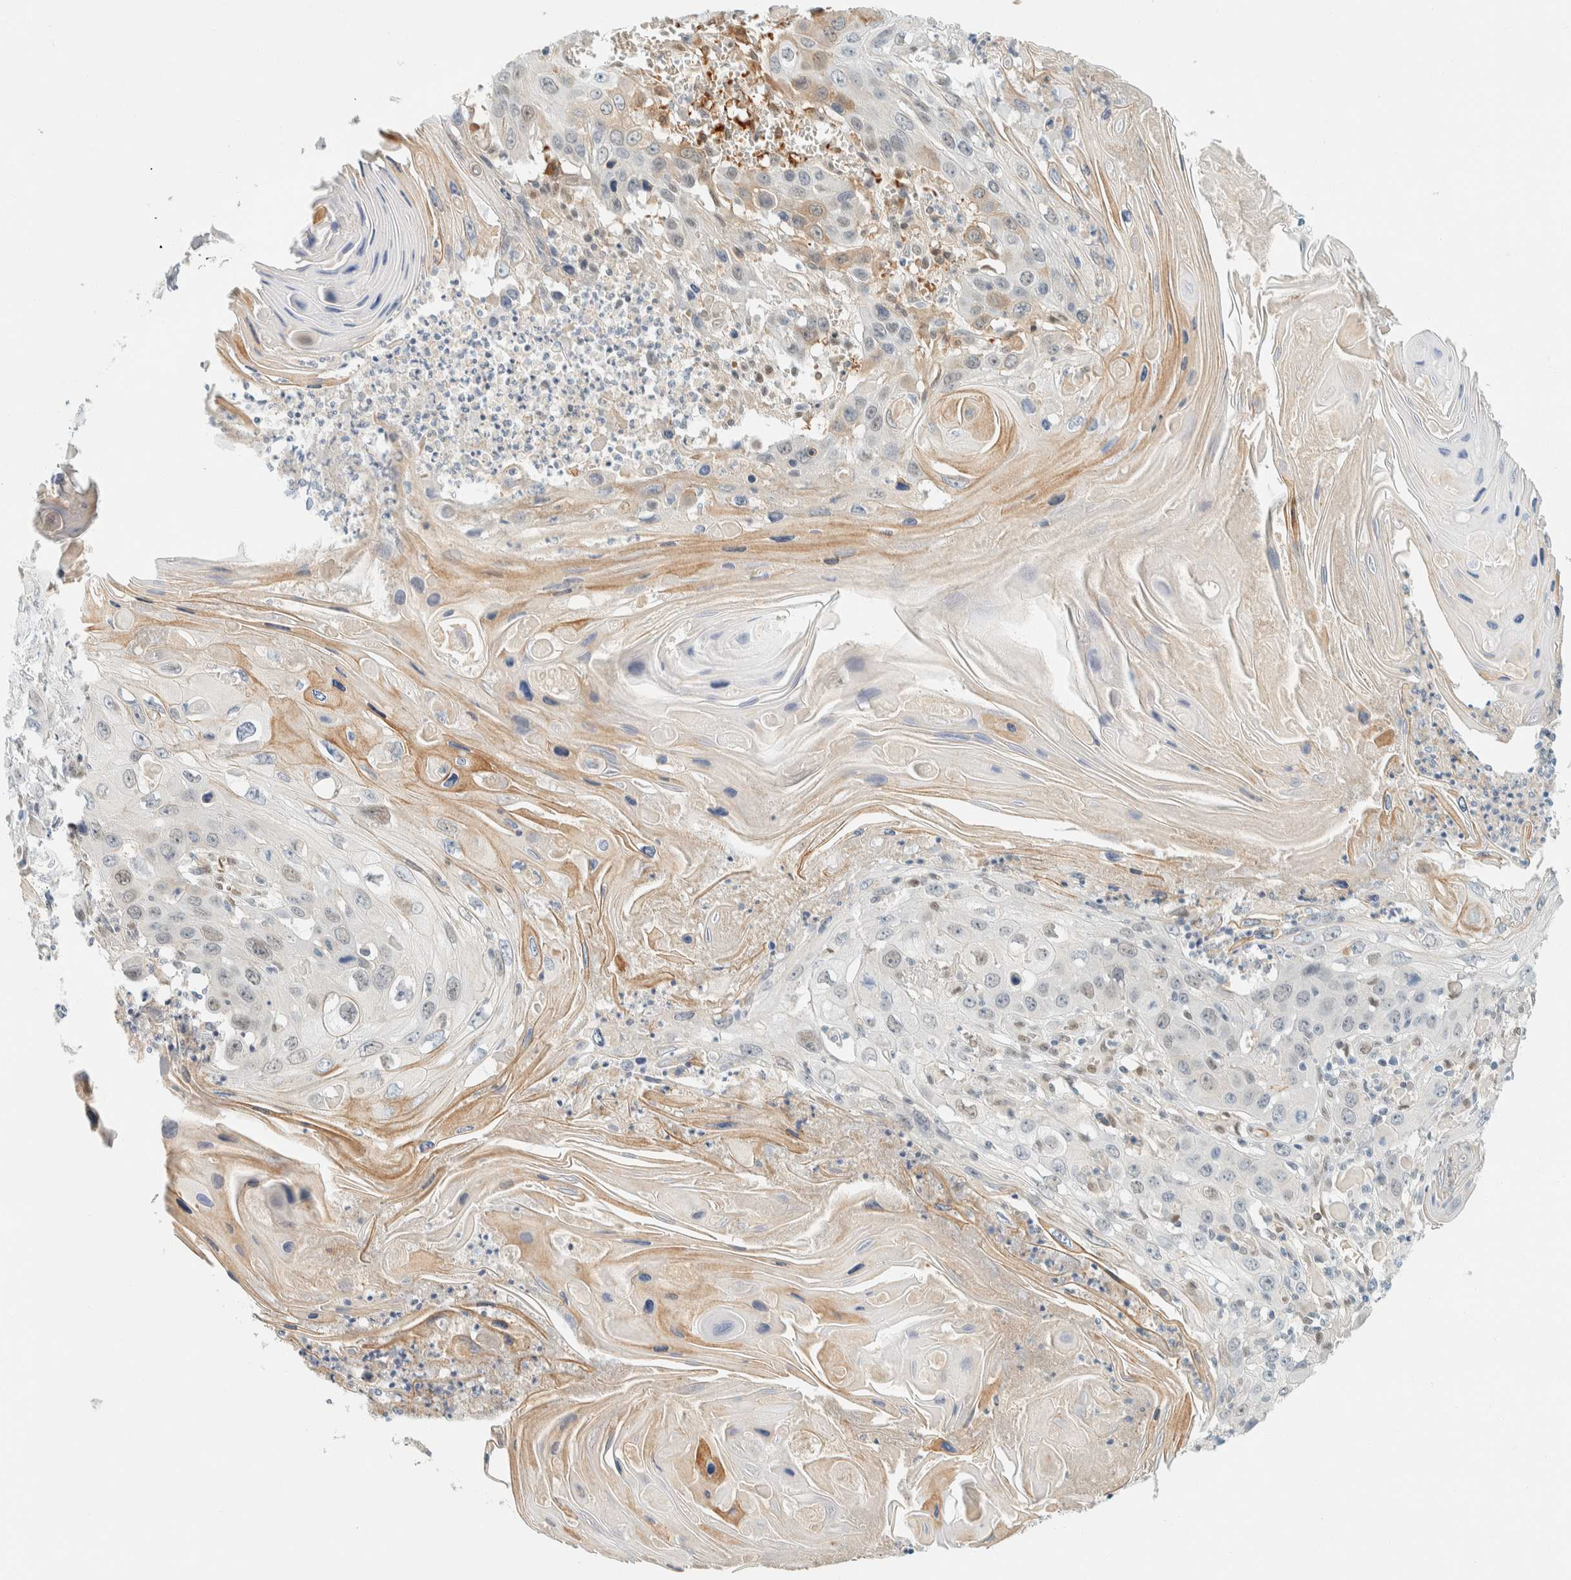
{"staining": {"intensity": "weak", "quantity": "25%-75%", "location": "cytoplasmic/membranous"}, "tissue": "skin cancer", "cell_type": "Tumor cells", "image_type": "cancer", "snomed": [{"axis": "morphology", "description": "Squamous cell carcinoma, NOS"}, {"axis": "topography", "description": "Skin"}], "caption": "Immunohistochemical staining of human skin cancer (squamous cell carcinoma) shows low levels of weak cytoplasmic/membranous positivity in about 25%-75% of tumor cells.", "gene": "TSTD2", "patient": {"sex": "male", "age": 55}}